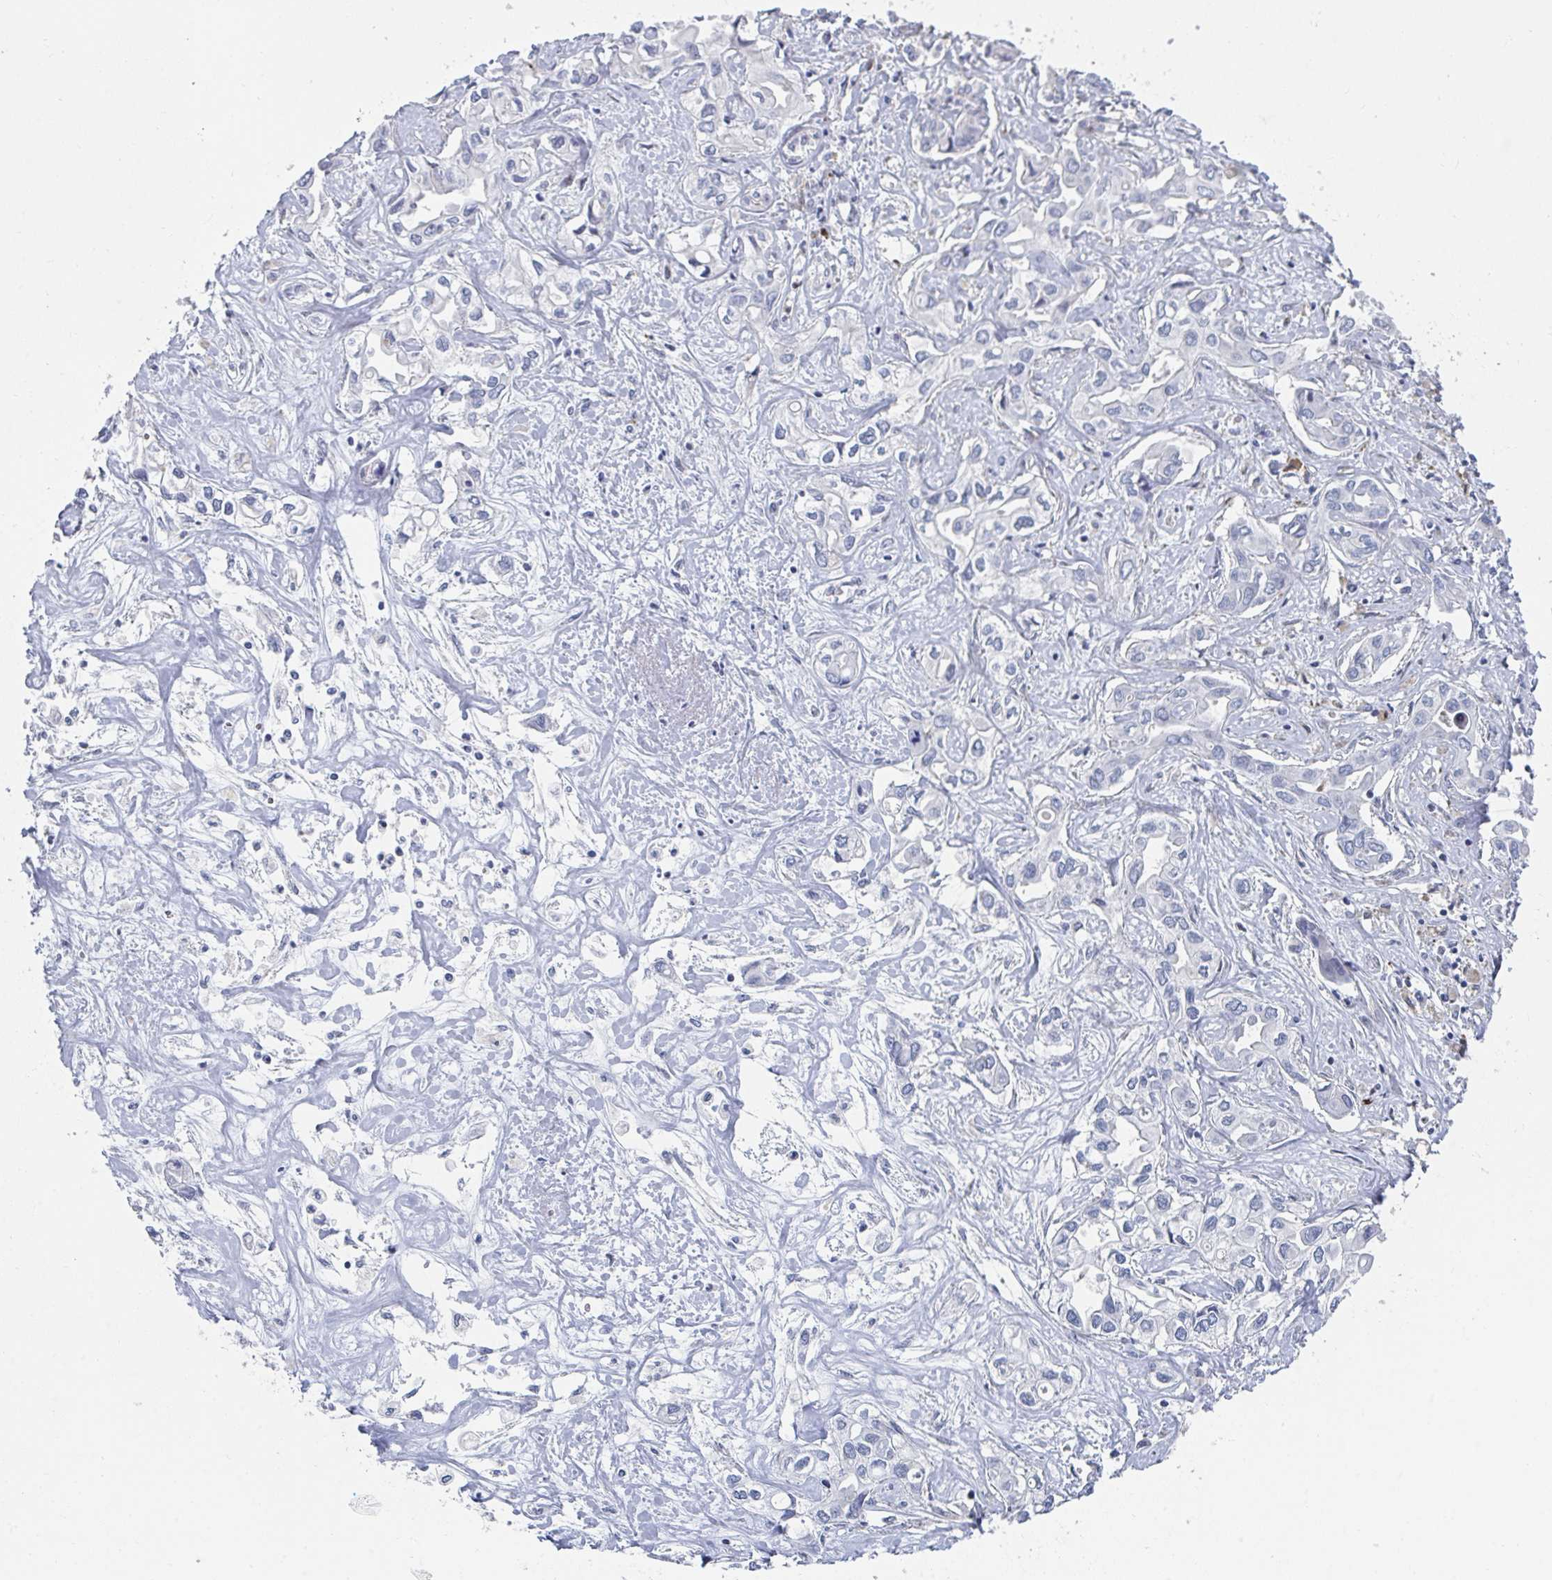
{"staining": {"intensity": "negative", "quantity": "none", "location": "none"}, "tissue": "liver cancer", "cell_type": "Tumor cells", "image_type": "cancer", "snomed": [{"axis": "morphology", "description": "Cholangiocarcinoma"}, {"axis": "topography", "description": "Liver"}], "caption": "Immunohistochemistry (IHC) image of human liver cholangiocarcinoma stained for a protein (brown), which demonstrates no expression in tumor cells. Nuclei are stained in blue.", "gene": "PSMG1", "patient": {"sex": "female", "age": 64}}